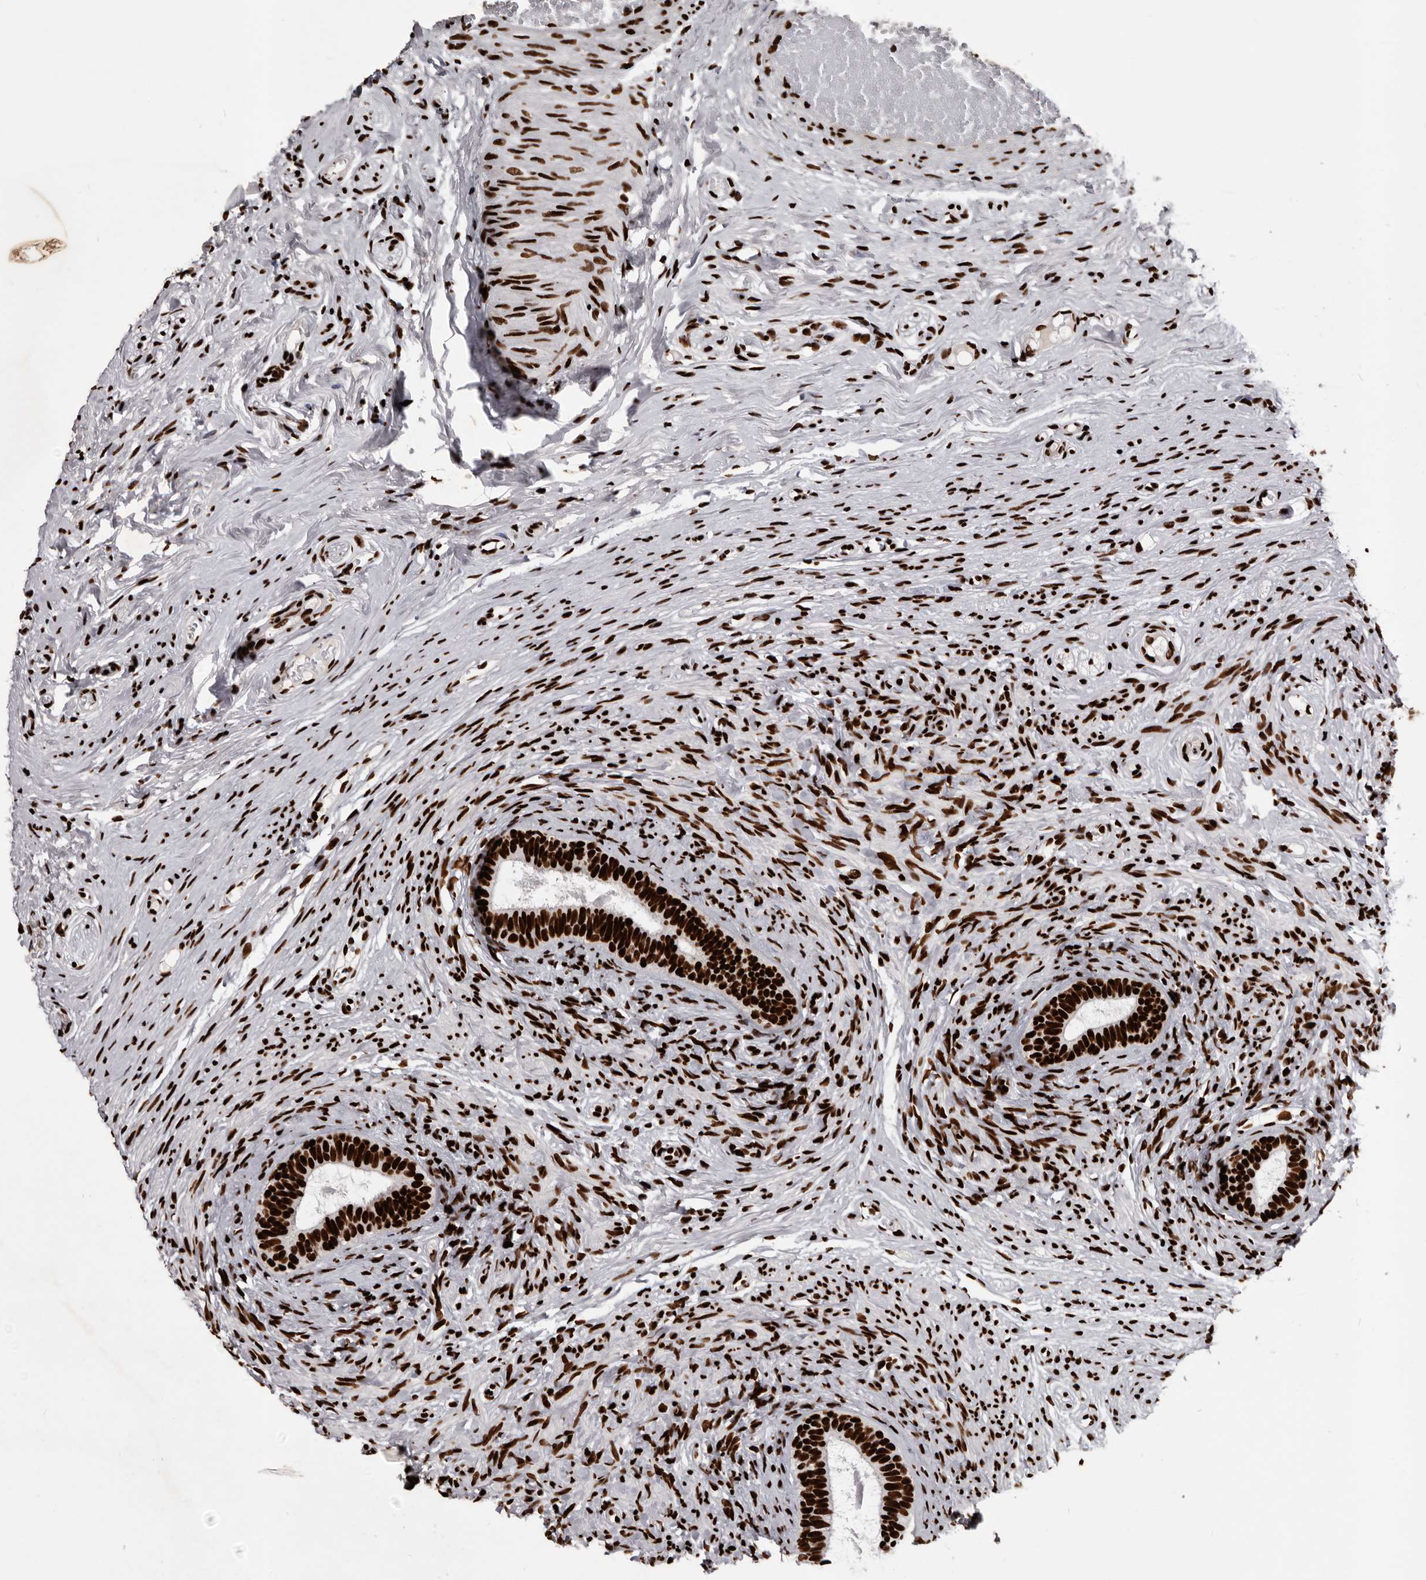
{"staining": {"intensity": "strong", "quantity": ">75%", "location": "nuclear"}, "tissue": "epididymis", "cell_type": "Glandular cells", "image_type": "normal", "snomed": [{"axis": "morphology", "description": "Normal tissue, NOS"}, {"axis": "topography", "description": "Epididymis"}], "caption": "A brown stain labels strong nuclear positivity of a protein in glandular cells of benign human epididymis.", "gene": "NUMA1", "patient": {"sex": "male", "age": 9}}